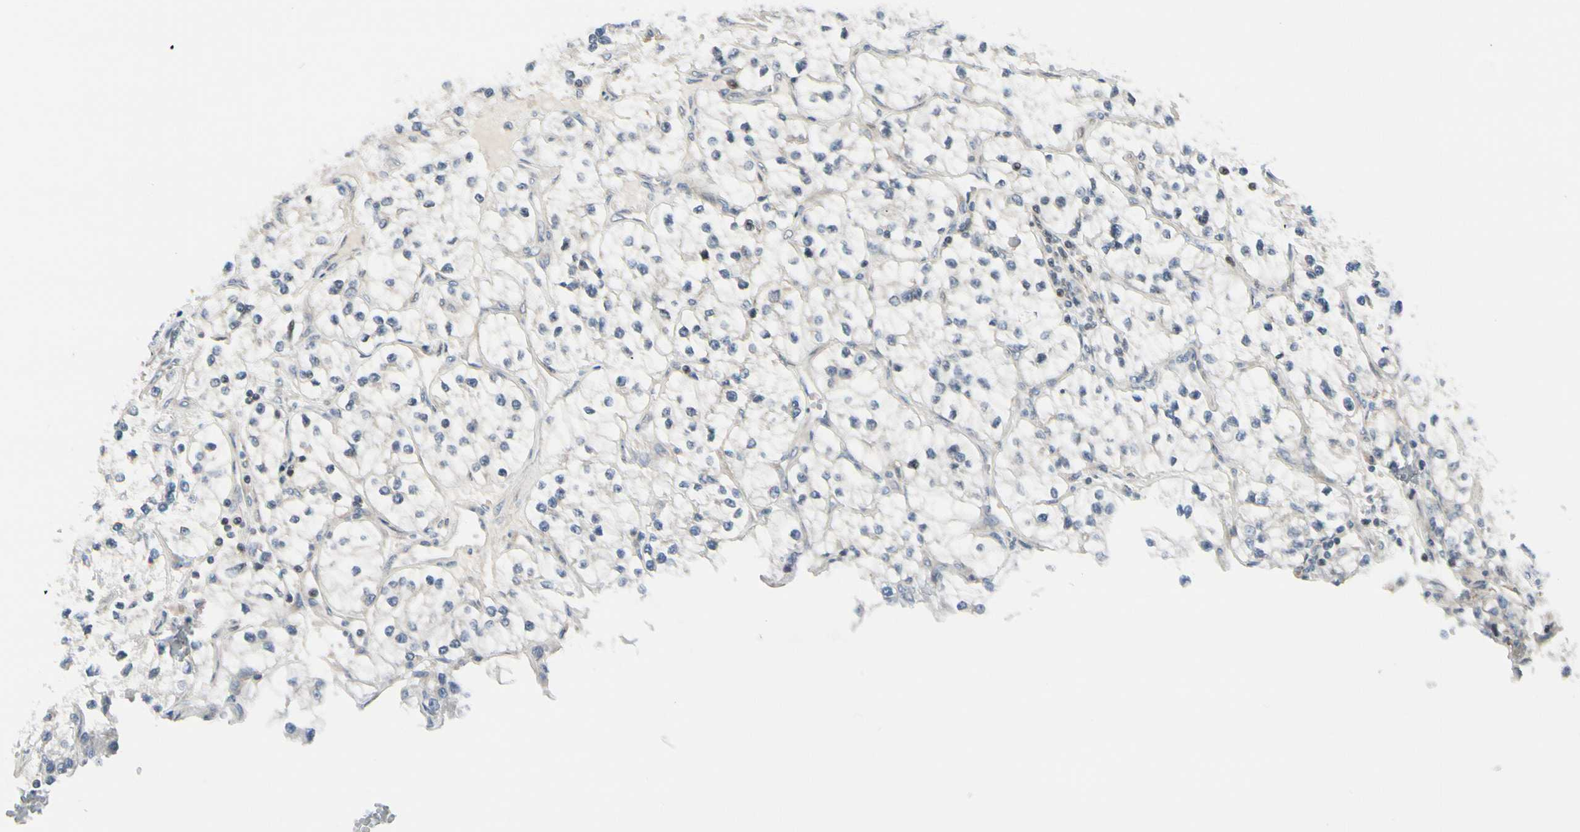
{"staining": {"intensity": "negative", "quantity": "none", "location": "none"}, "tissue": "renal cancer", "cell_type": "Tumor cells", "image_type": "cancer", "snomed": [{"axis": "morphology", "description": "Adenocarcinoma, NOS"}, {"axis": "topography", "description": "Kidney"}], "caption": "This is an immunohistochemistry (IHC) photomicrograph of human renal cancer (adenocarcinoma). There is no staining in tumor cells.", "gene": "NPDC1", "patient": {"sex": "female", "age": 57}}